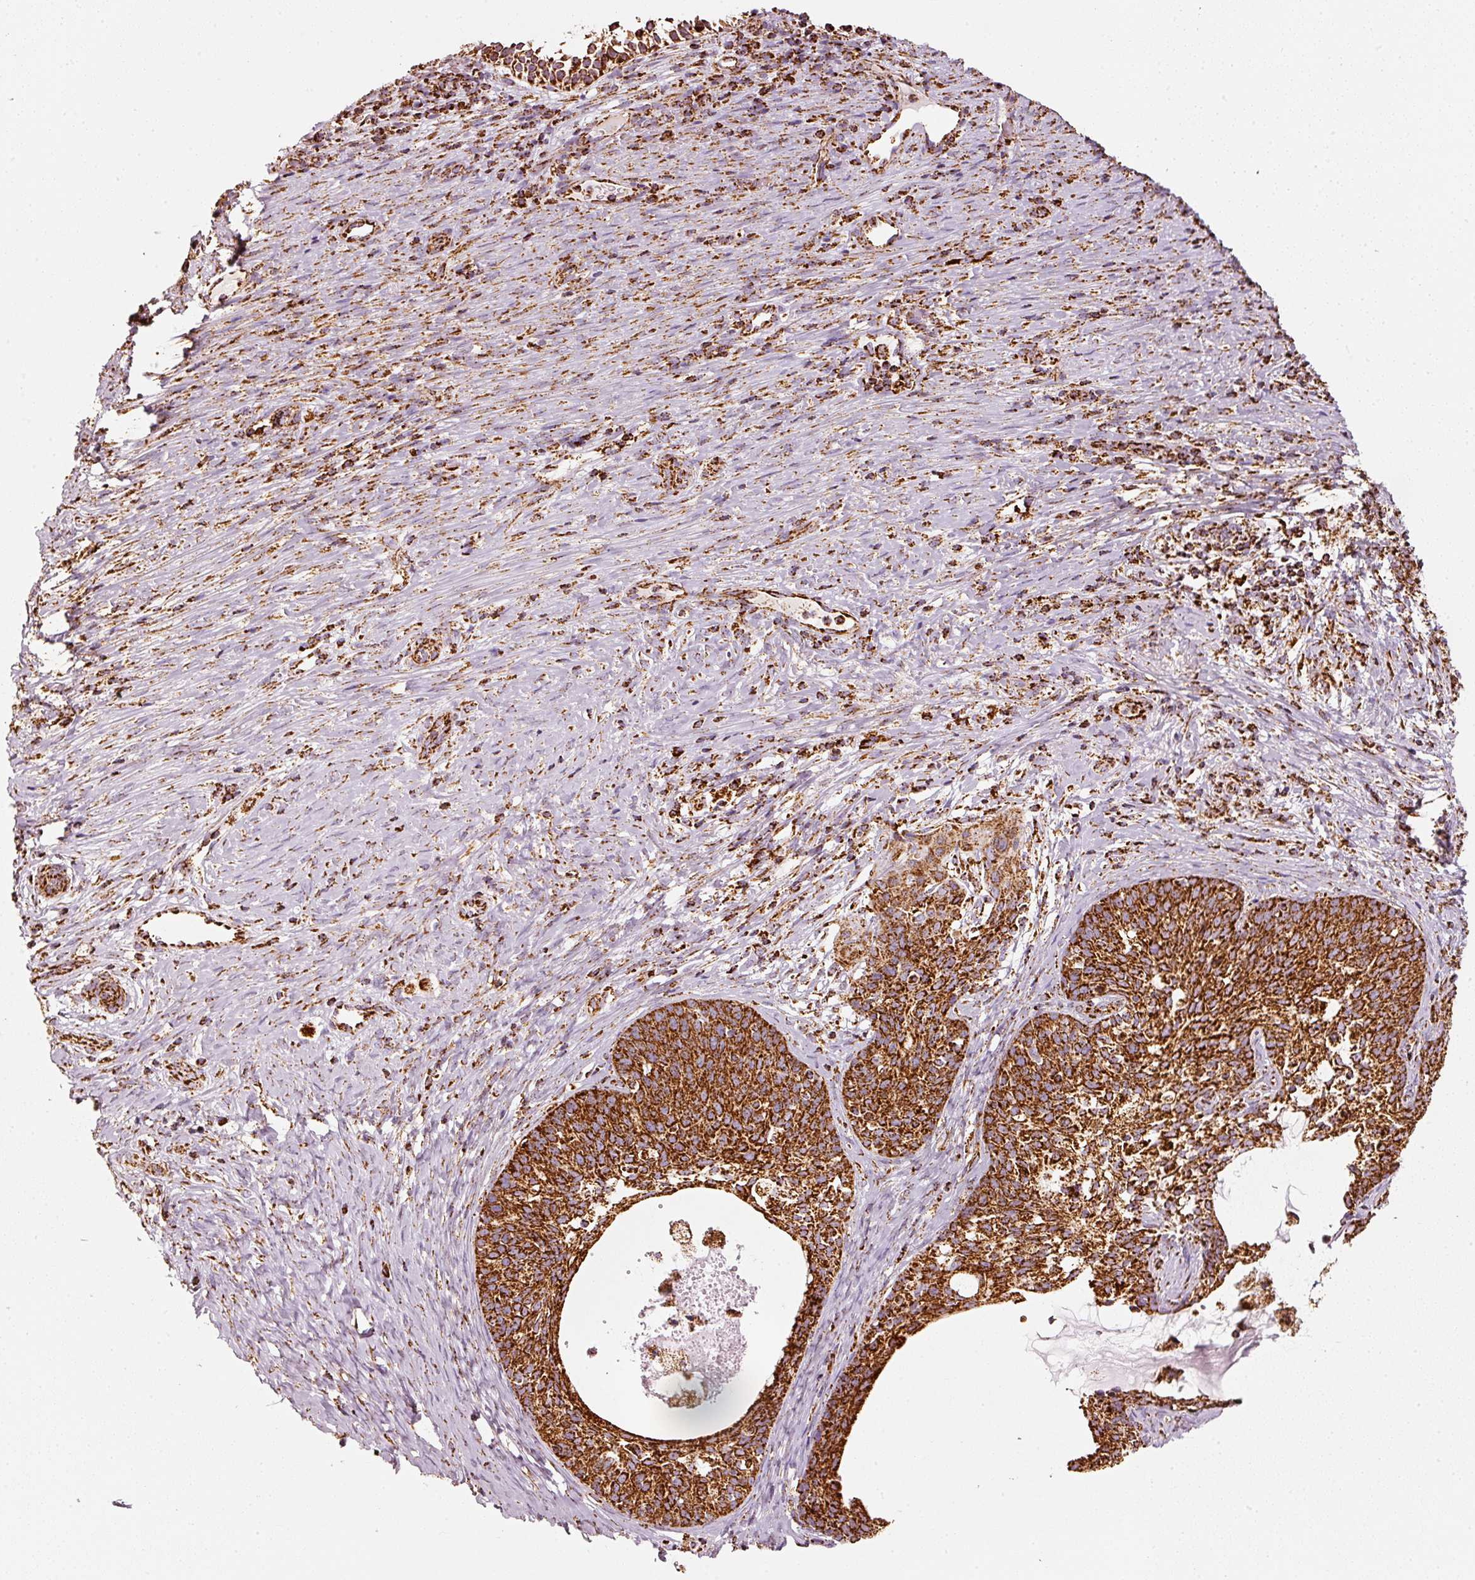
{"staining": {"intensity": "strong", "quantity": ">75%", "location": "cytoplasmic/membranous"}, "tissue": "cervical cancer", "cell_type": "Tumor cells", "image_type": "cancer", "snomed": [{"axis": "morphology", "description": "Squamous cell carcinoma, NOS"}, {"axis": "morphology", "description": "Adenocarcinoma, NOS"}, {"axis": "topography", "description": "Cervix"}], "caption": "Strong cytoplasmic/membranous protein staining is present in about >75% of tumor cells in adenocarcinoma (cervical). The protein is shown in brown color, while the nuclei are stained blue.", "gene": "MT-CO2", "patient": {"sex": "female", "age": 52}}